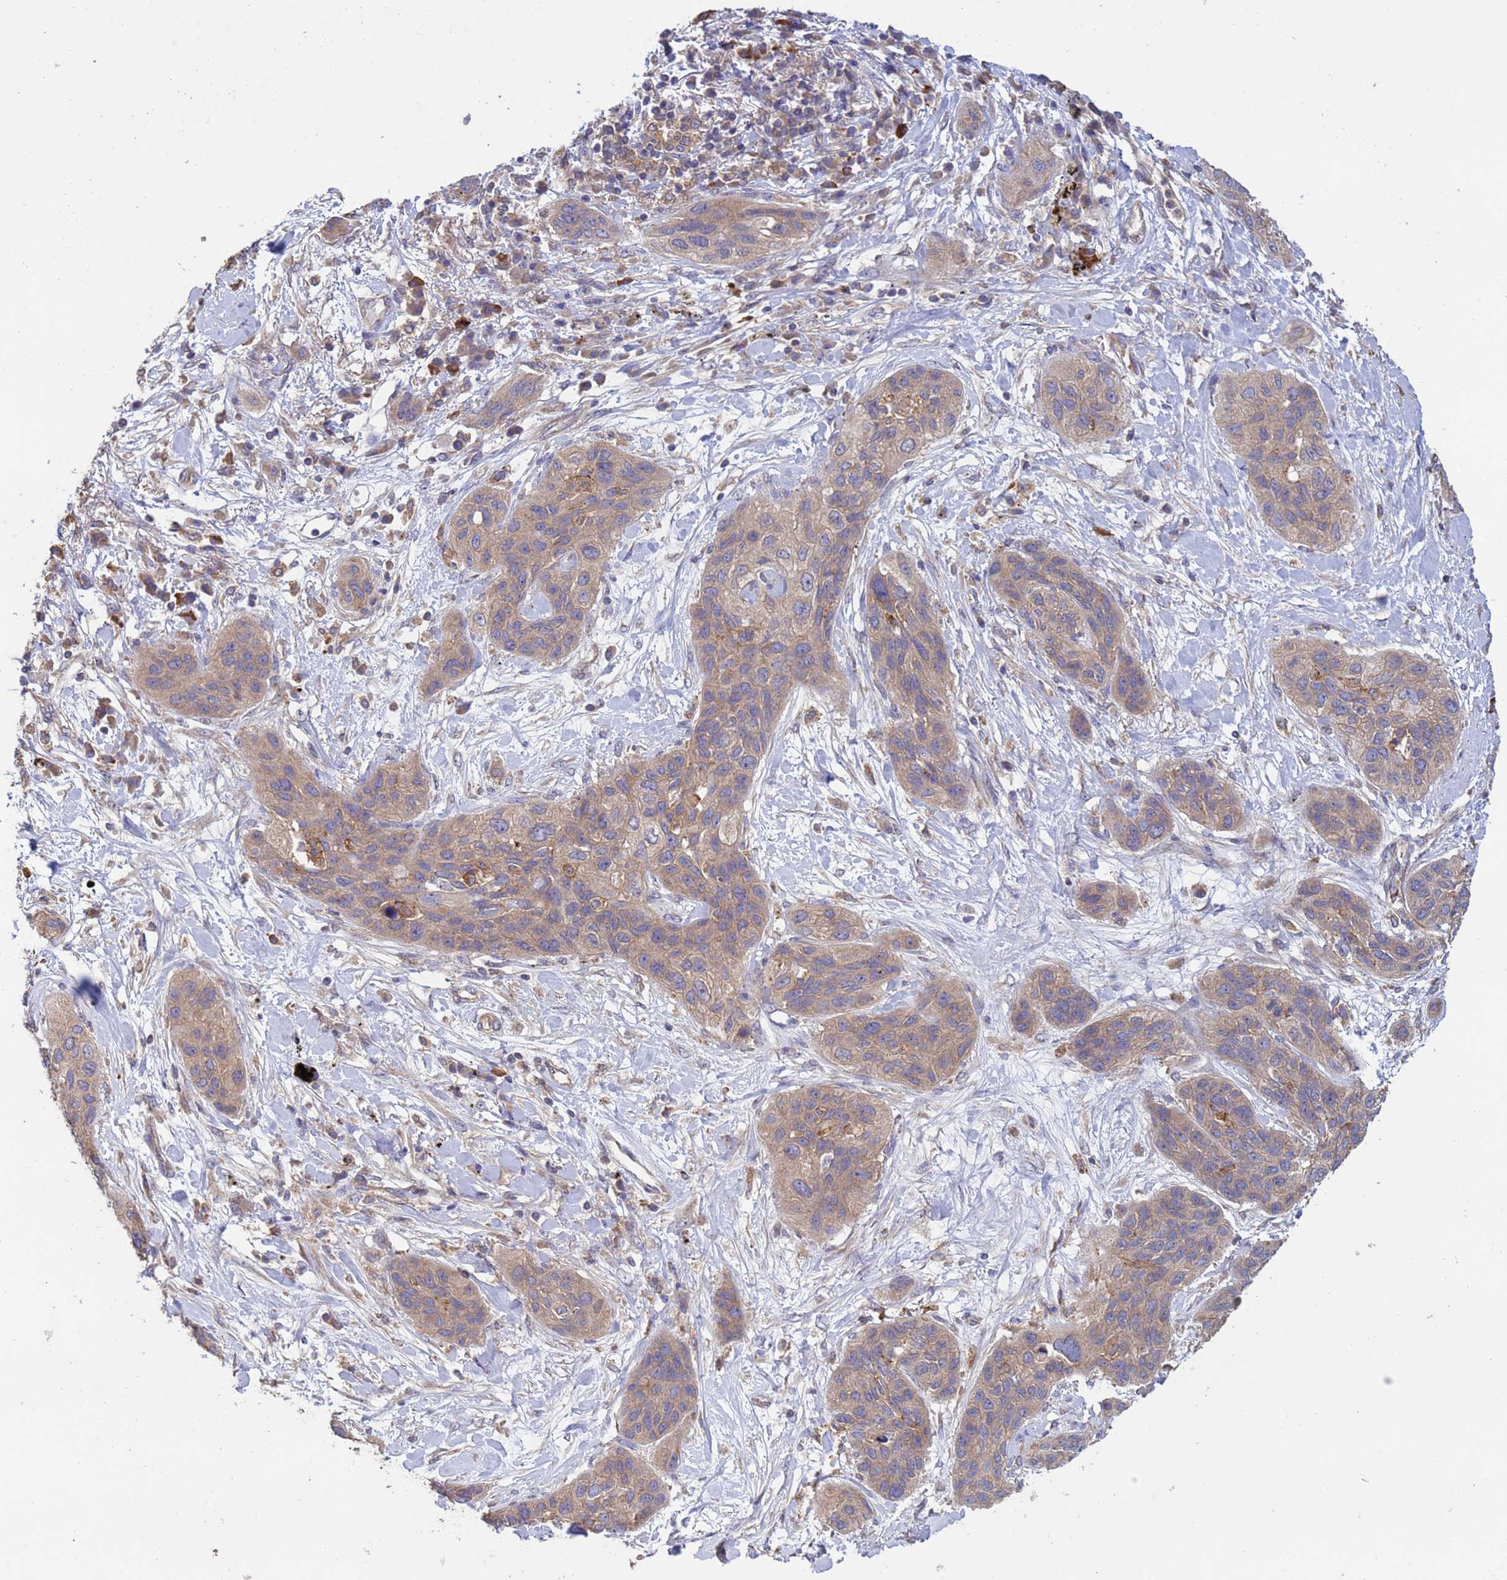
{"staining": {"intensity": "weak", "quantity": ">75%", "location": "cytoplasmic/membranous"}, "tissue": "lung cancer", "cell_type": "Tumor cells", "image_type": "cancer", "snomed": [{"axis": "morphology", "description": "Squamous cell carcinoma, NOS"}, {"axis": "topography", "description": "Lung"}], "caption": "A brown stain highlights weak cytoplasmic/membranous staining of a protein in lung cancer (squamous cell carcinoma) tumor cells.", "gene": "RAB10", "patient": {"sex": "female", "age": 70}}